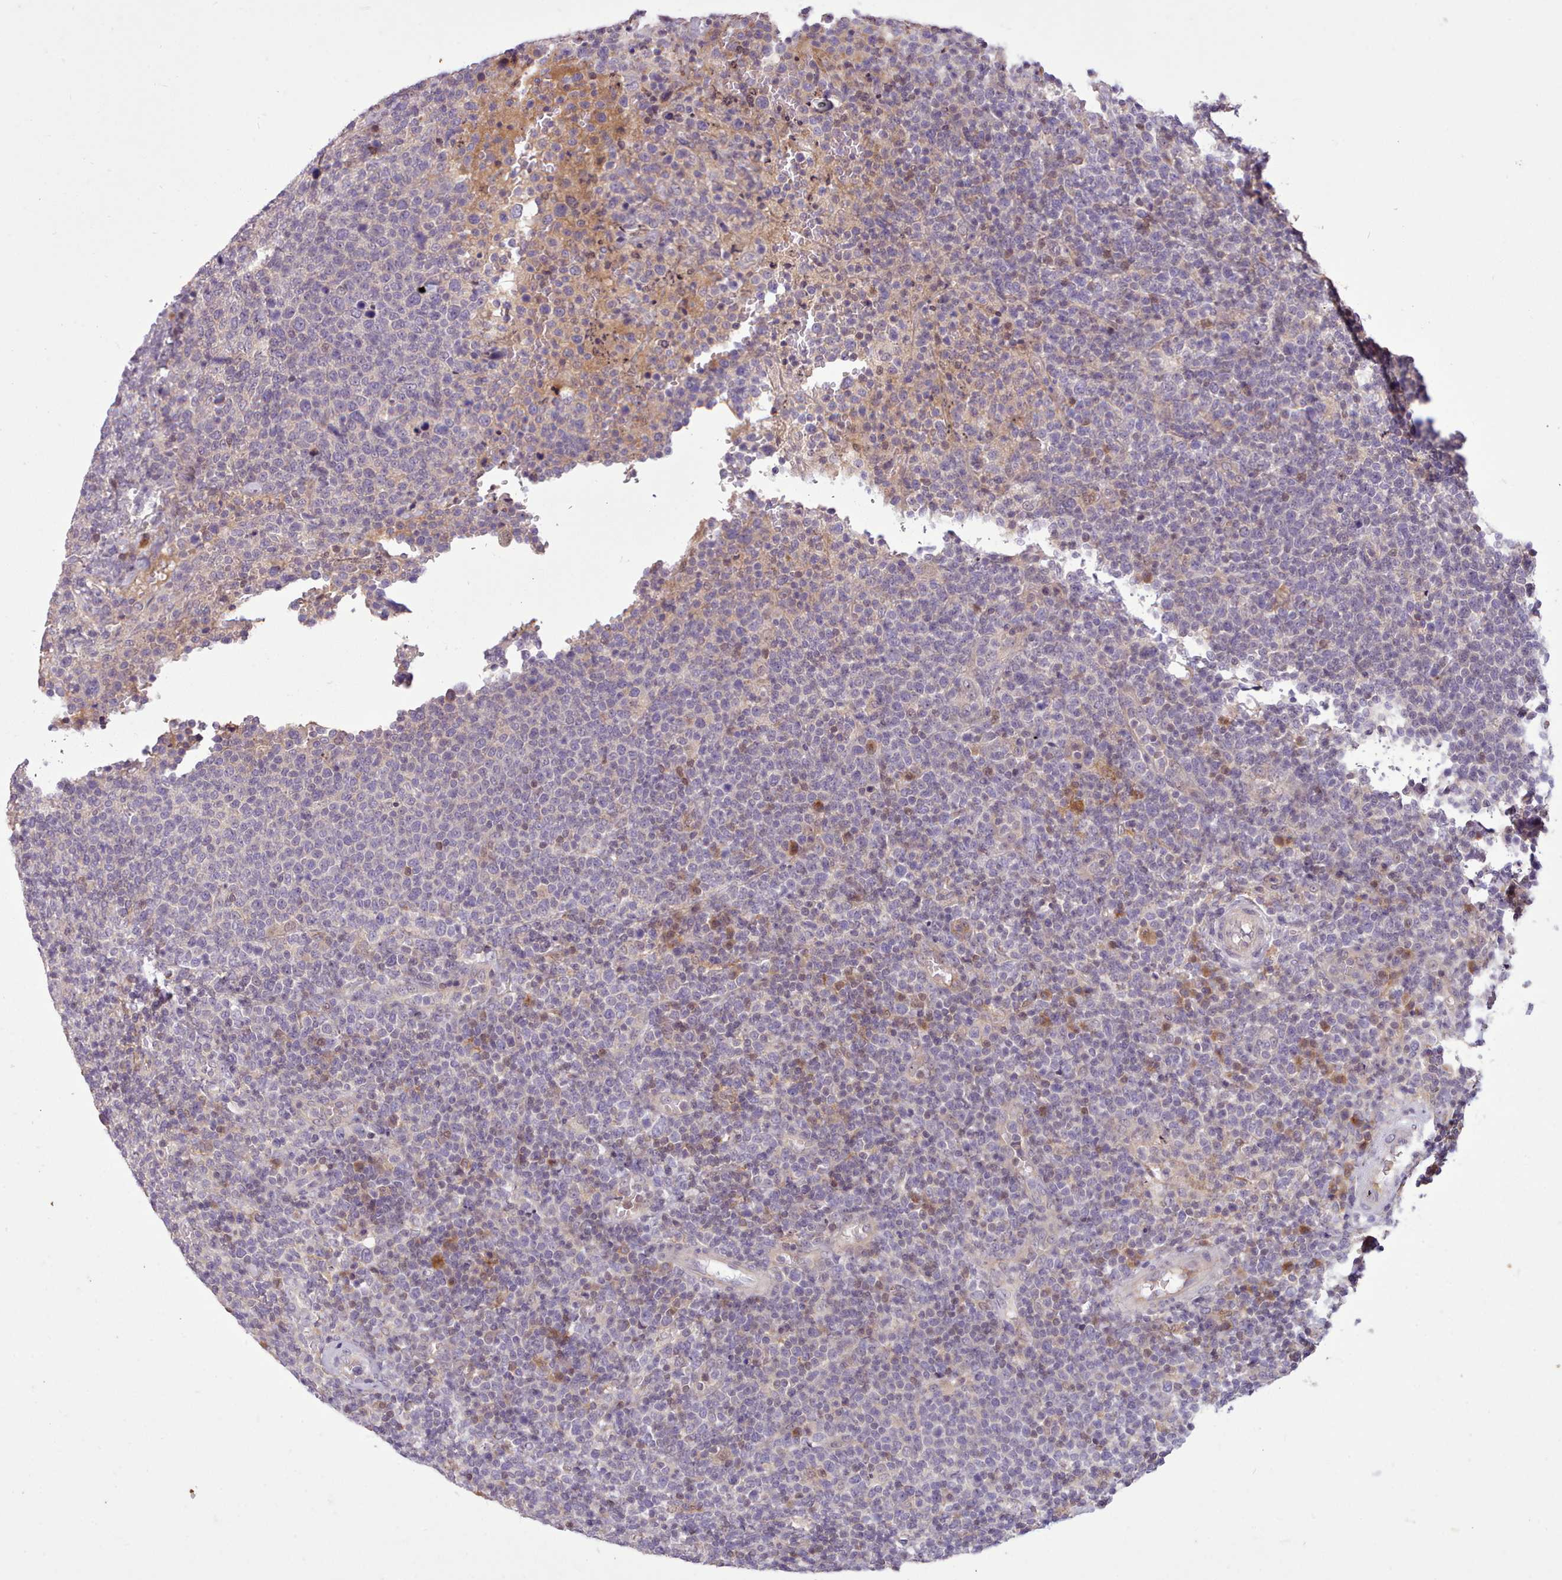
{"staining": {"intensity": "negative", "quantity": "none", "location": "none"}, "tissue": "lymphoma", "cell_type": "Tumor cells", "image_type": "cancer", "snomed": [{"axis": "morphology", "description": "Malignant lymphoma, non-Hodgkin's type, High grade"}, {"axis": "topography", "description": "Lymph node"}], "caption": "Tumor cells show no significant expression in high-grade malignant lymphoma, non-Hodgkin's type.", "gene": "NMRK1", "patient": {"sex": "male", "age": 61}}